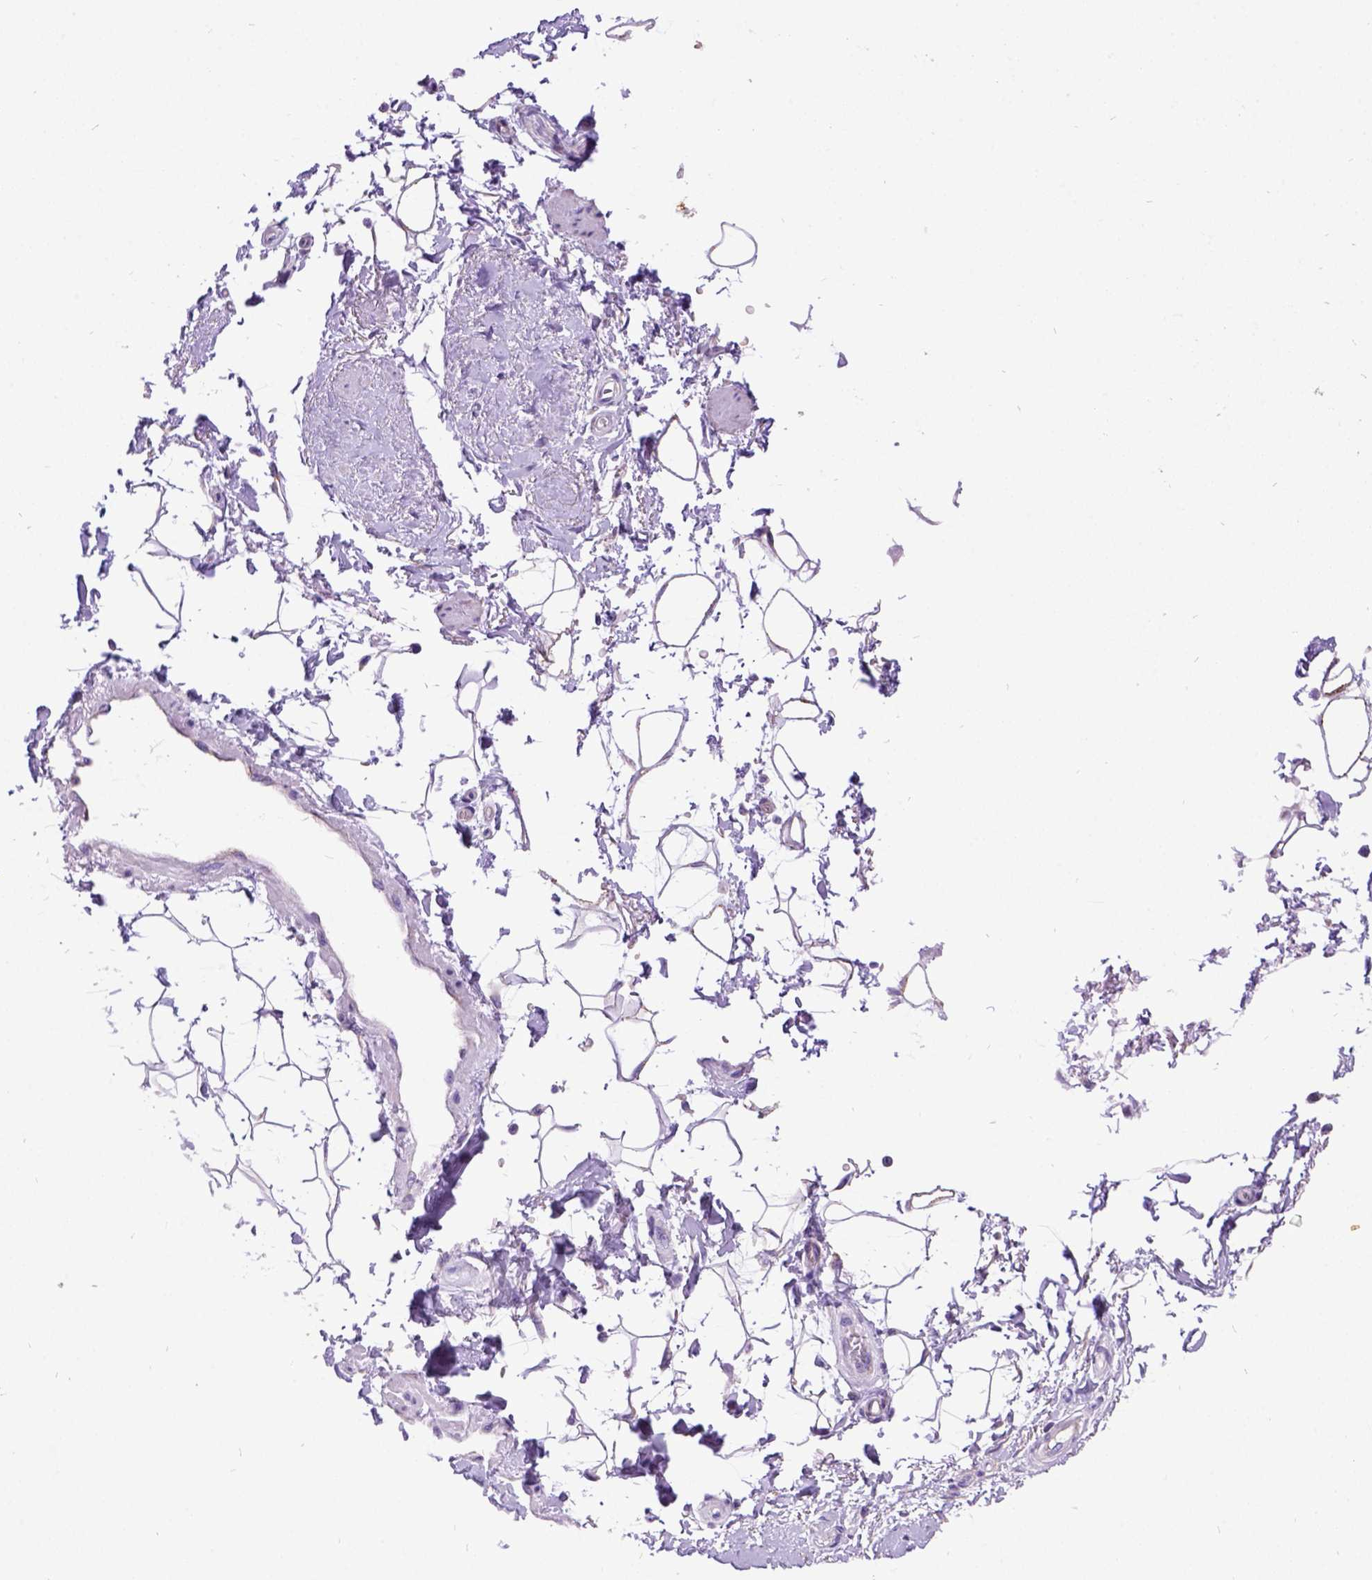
{"staining": {"intensity": "weak", "quantity": ">75%", "location": "cytoplasmic/membranous"}, "tissue": "adipose tissue", "cell_type": "Adipocytes", "image_type": "normal", "snomed": [{"axis": "morphology", "description": "Normal tissue, NOS"}, {"axis": "topography", "description": "Anal"}, {"axis": "topography", "description": "Peripheral nerve tissue"}], "caption": "A micrograph of adipose tissue stained for a protein exhibits weak cytoplasmic/membranous brown staining in adipocytes. Using DAB (3,3'-diaminobenzidine) (brown) and hematoxylin (blue) stains, captured at high magnification using brightfield microscopy.", "gene": "CFAP54", "patient": {"sex": "male", "age": 51}}